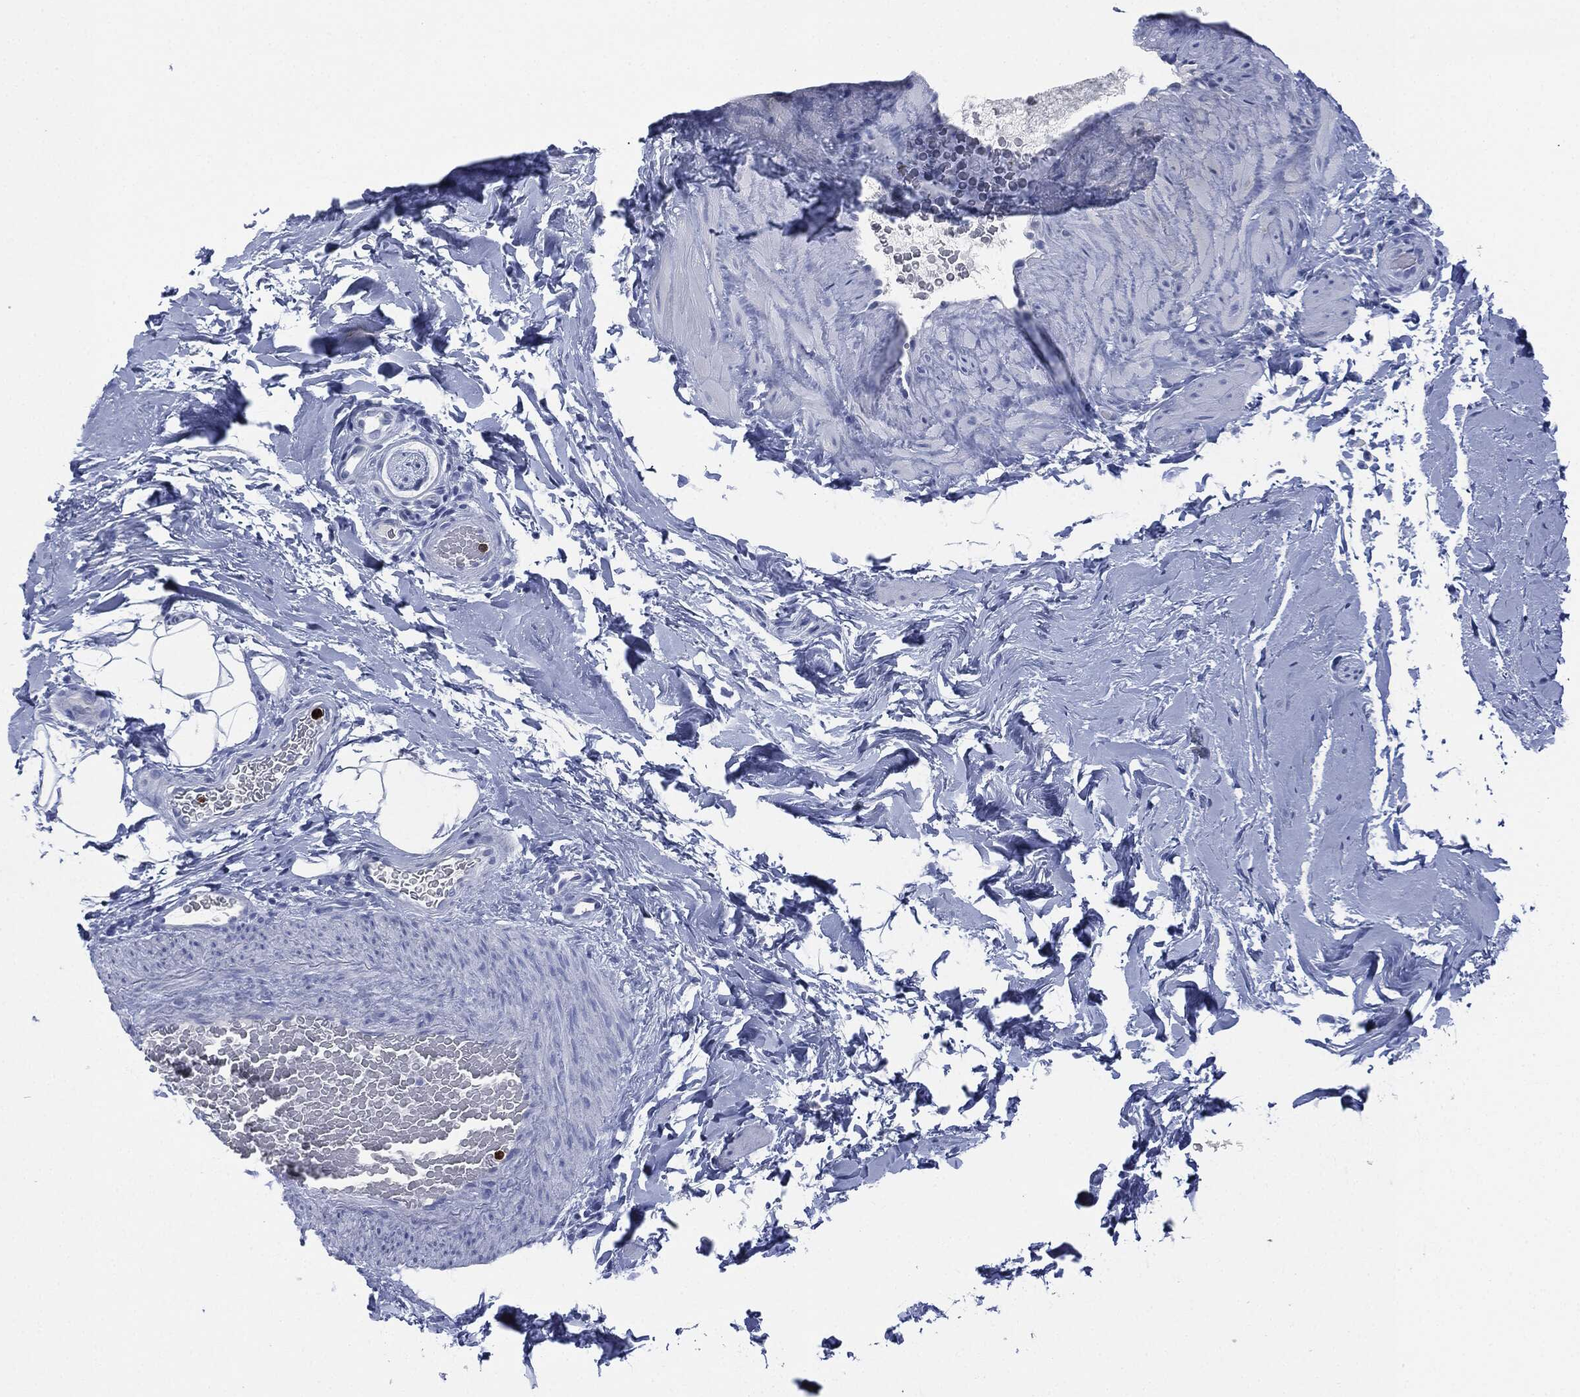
{"staining": {"intensity": "negative", "quantity": "none", "location": "none"}, "tissue": "adipose tissue", "cell_type": "Adipocytes", "image_type": "normal", "snomed": [{"axis": "morphology", "description": "Normal tissue, NOS"}, {"axis": "topography", "description": "Soft tissue"}, {"axis": "topography", "description": "Vascular tissue"}], "caption": "The immunohistochemistry photomicrograph has no significant expression in adipocytes of adipose tissue.", "gene": "CEACAM8", "patient": {"sex": "male", "age": 41}}